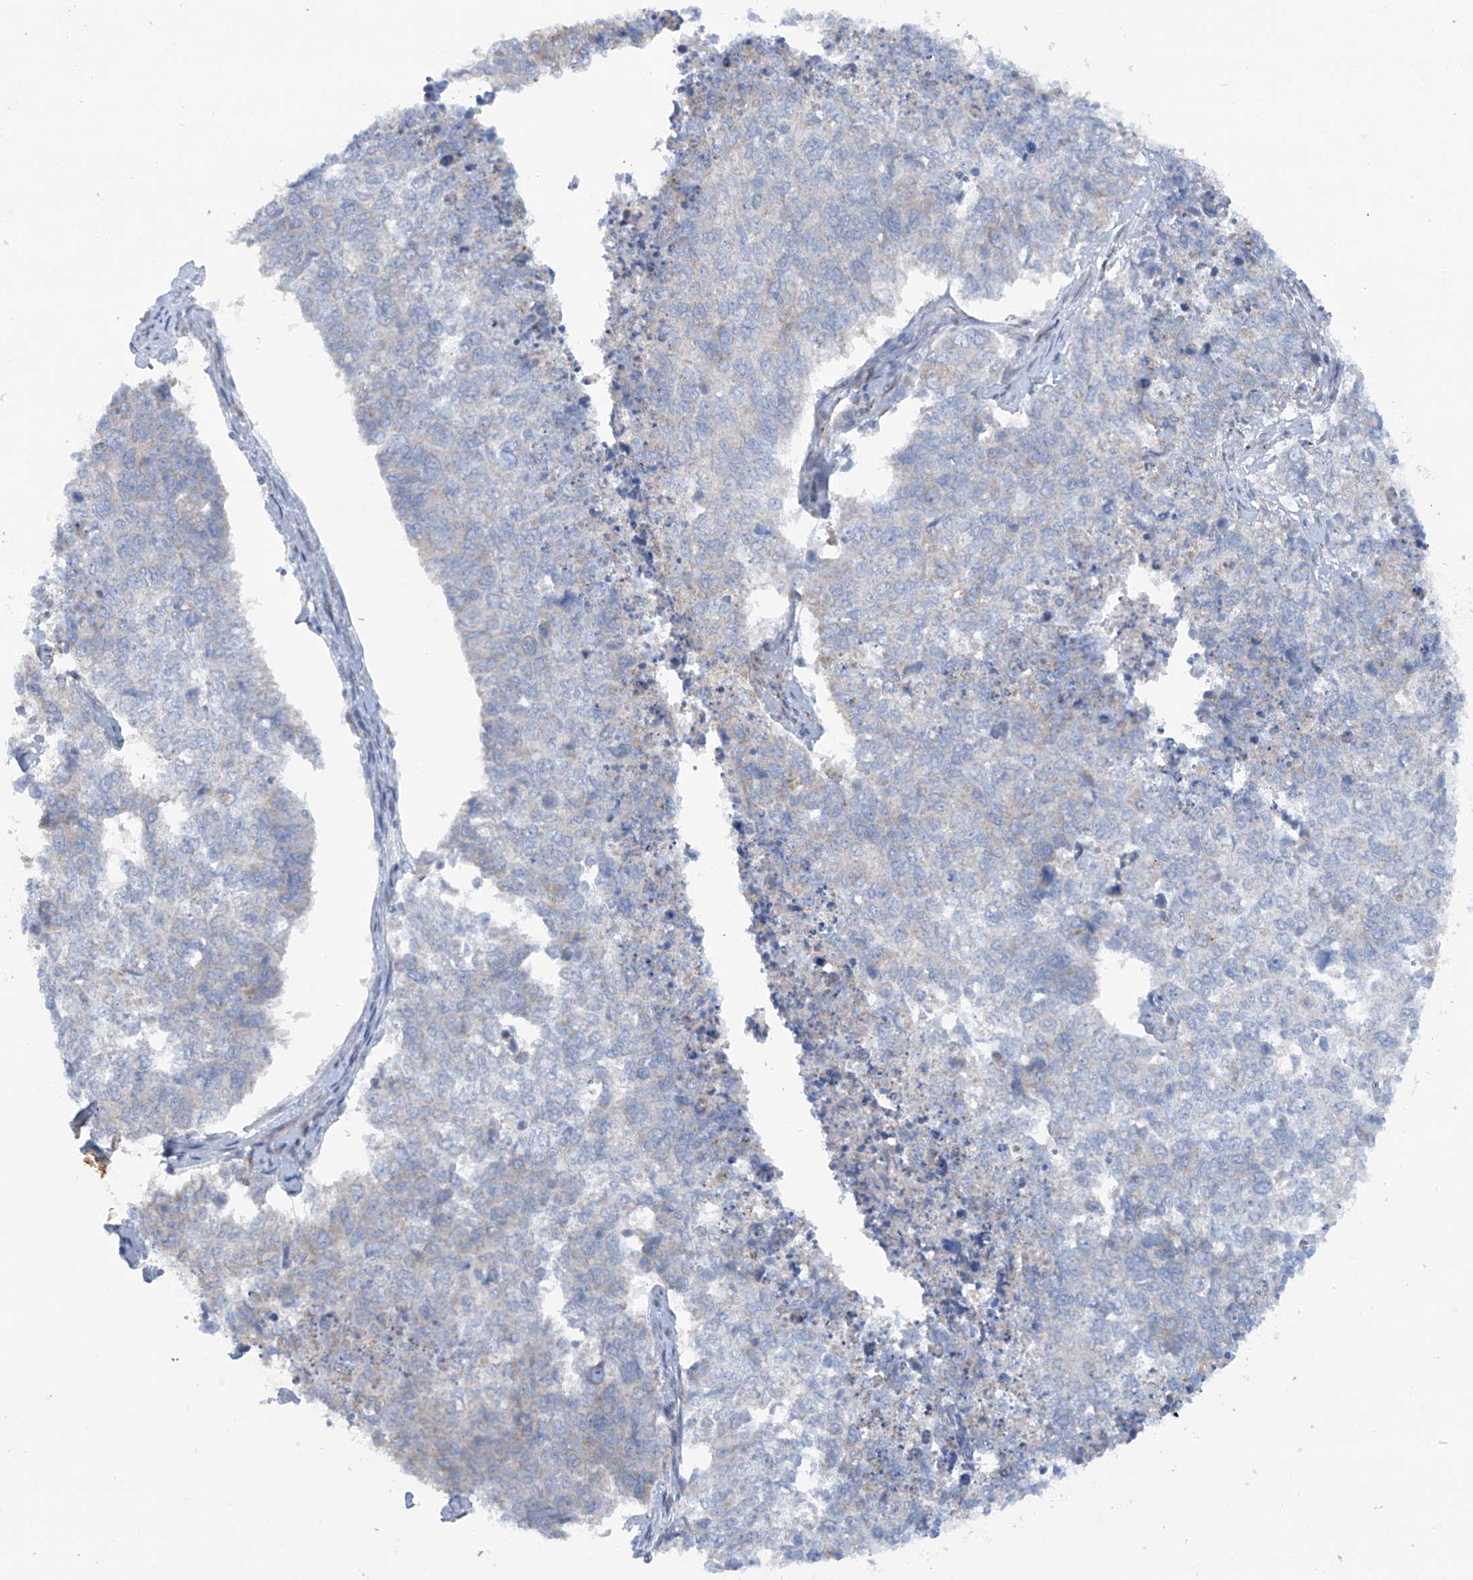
{"staining": {"intensity": "negative", "quantity": "none", "location": "none"}, "tissue": "cervical cancer", "cell_type": "Tumor cells", "image_type": "cancer", "snomed": [{"axis": "morphology", "description": "Squamous cell carcinoma, NOS"}, {"axis": "topography", "description": "Cervix"}], "caption": "This histopathology image is of cervical cancer stained with immunohistochemistry to label a protein in brown with the nuclei are counter-stained blue. There is no expression in tumor cells.", "gene": "TRMT2B", "patient": {"sex": "female", "age": 63}}